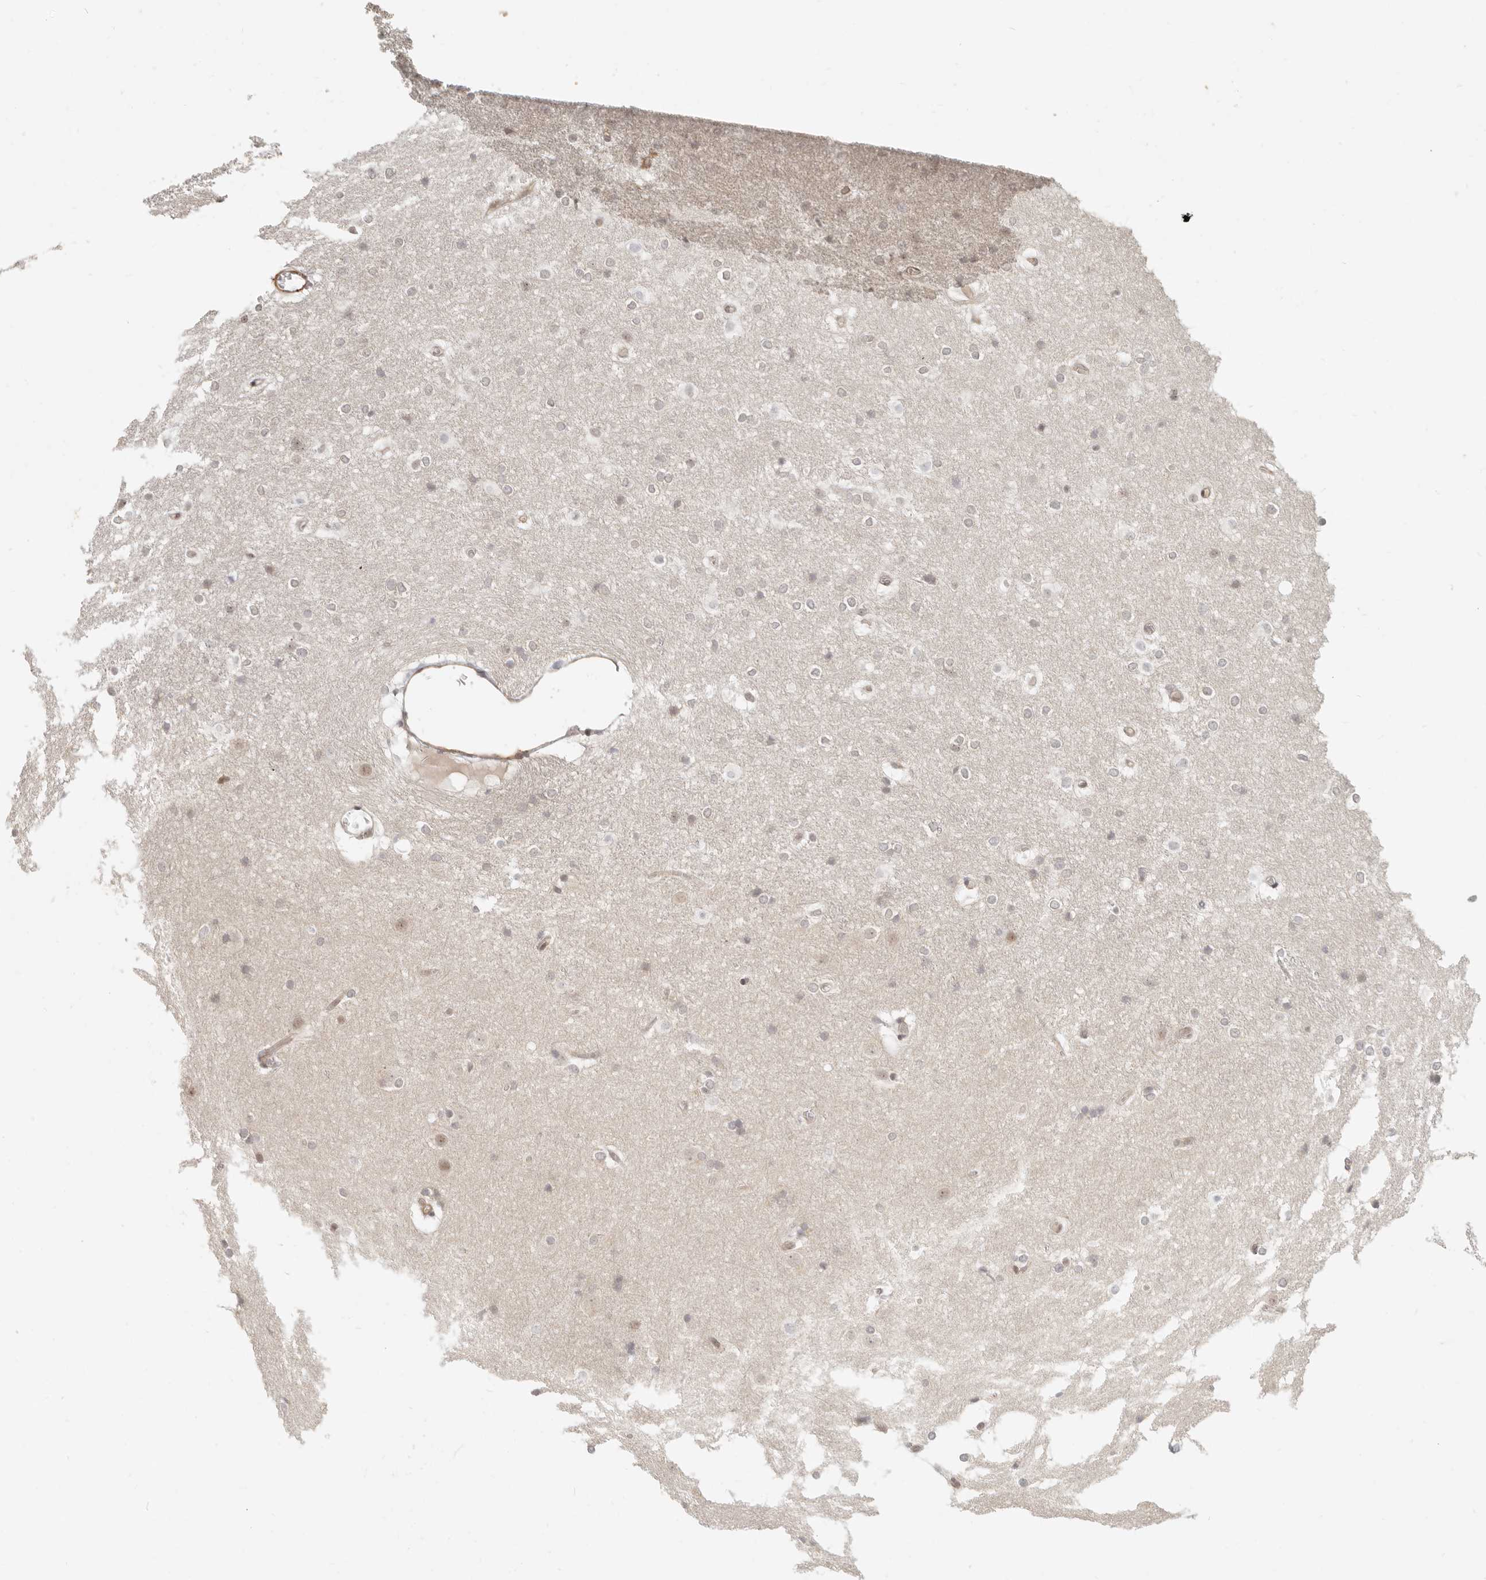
{"staining": {"intensity": "moderate", "quantity": "<25%", "location": "nuclear"}, "tissue": "caudate", "cell_type": "Glial cells", "image_type": "normal", "snomed": [{"axis": "morphology", "description": "Normal tissue, NOS"}, {"axis": "topography", "description": "Lateral ventricle wall"}], "caption": "DAB (3,3'-diaminobenzidine) immunohistochemical staining of normal caudate displays moderate nuclear protein positivity in about <25% of glial cells. The staining was performed using DAB, with brown indicating positive protein expression. Nuclei are stained blue with hematoxylin.", "gene": "BAP1", "patient": {"sex": "female", "age": 19}}